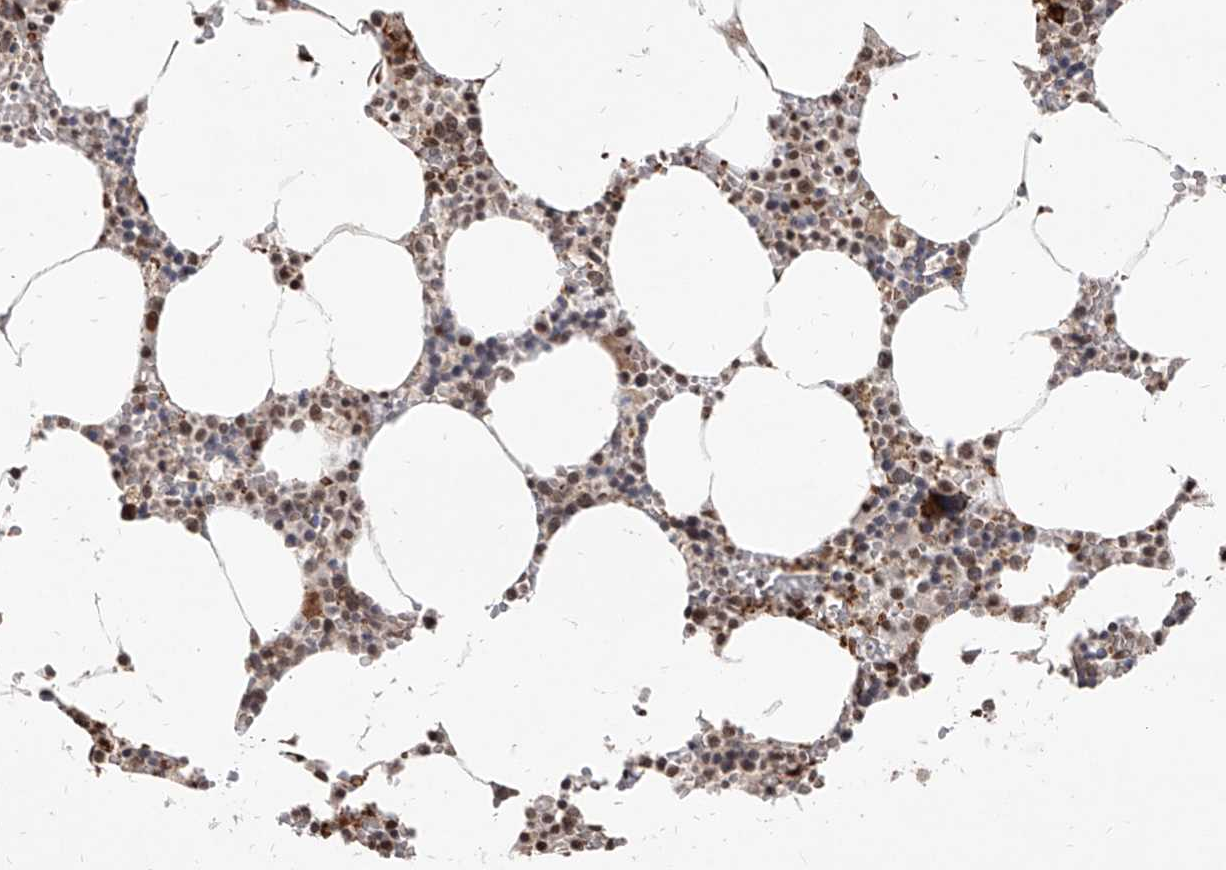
{"staining": {"intensity": "moderate", "quantity": "25%-75%", "location": "cytoplasmic/membranous,nuclear"}, "tissue": "bone marrow", "cell_type": "Hematopoietic cells", "image_type": "normal", "snomed": [{"axis": "morphology", "description": "Normal tissue, NOS"}, {"axis": "topography", "description": "Bone marrow"}], "caption": "An immunohistochemistry photomicrograph of benign tissue is shown. Protein staining in brown labels moderate cytoplasmic/membranous,nuclear positivity in bone marrow within hematopoietic cells. (IHC, brightfield microscopy, high magnification).", "gene": "IRF2", "patient": {"sex": "male", "age": 70}}